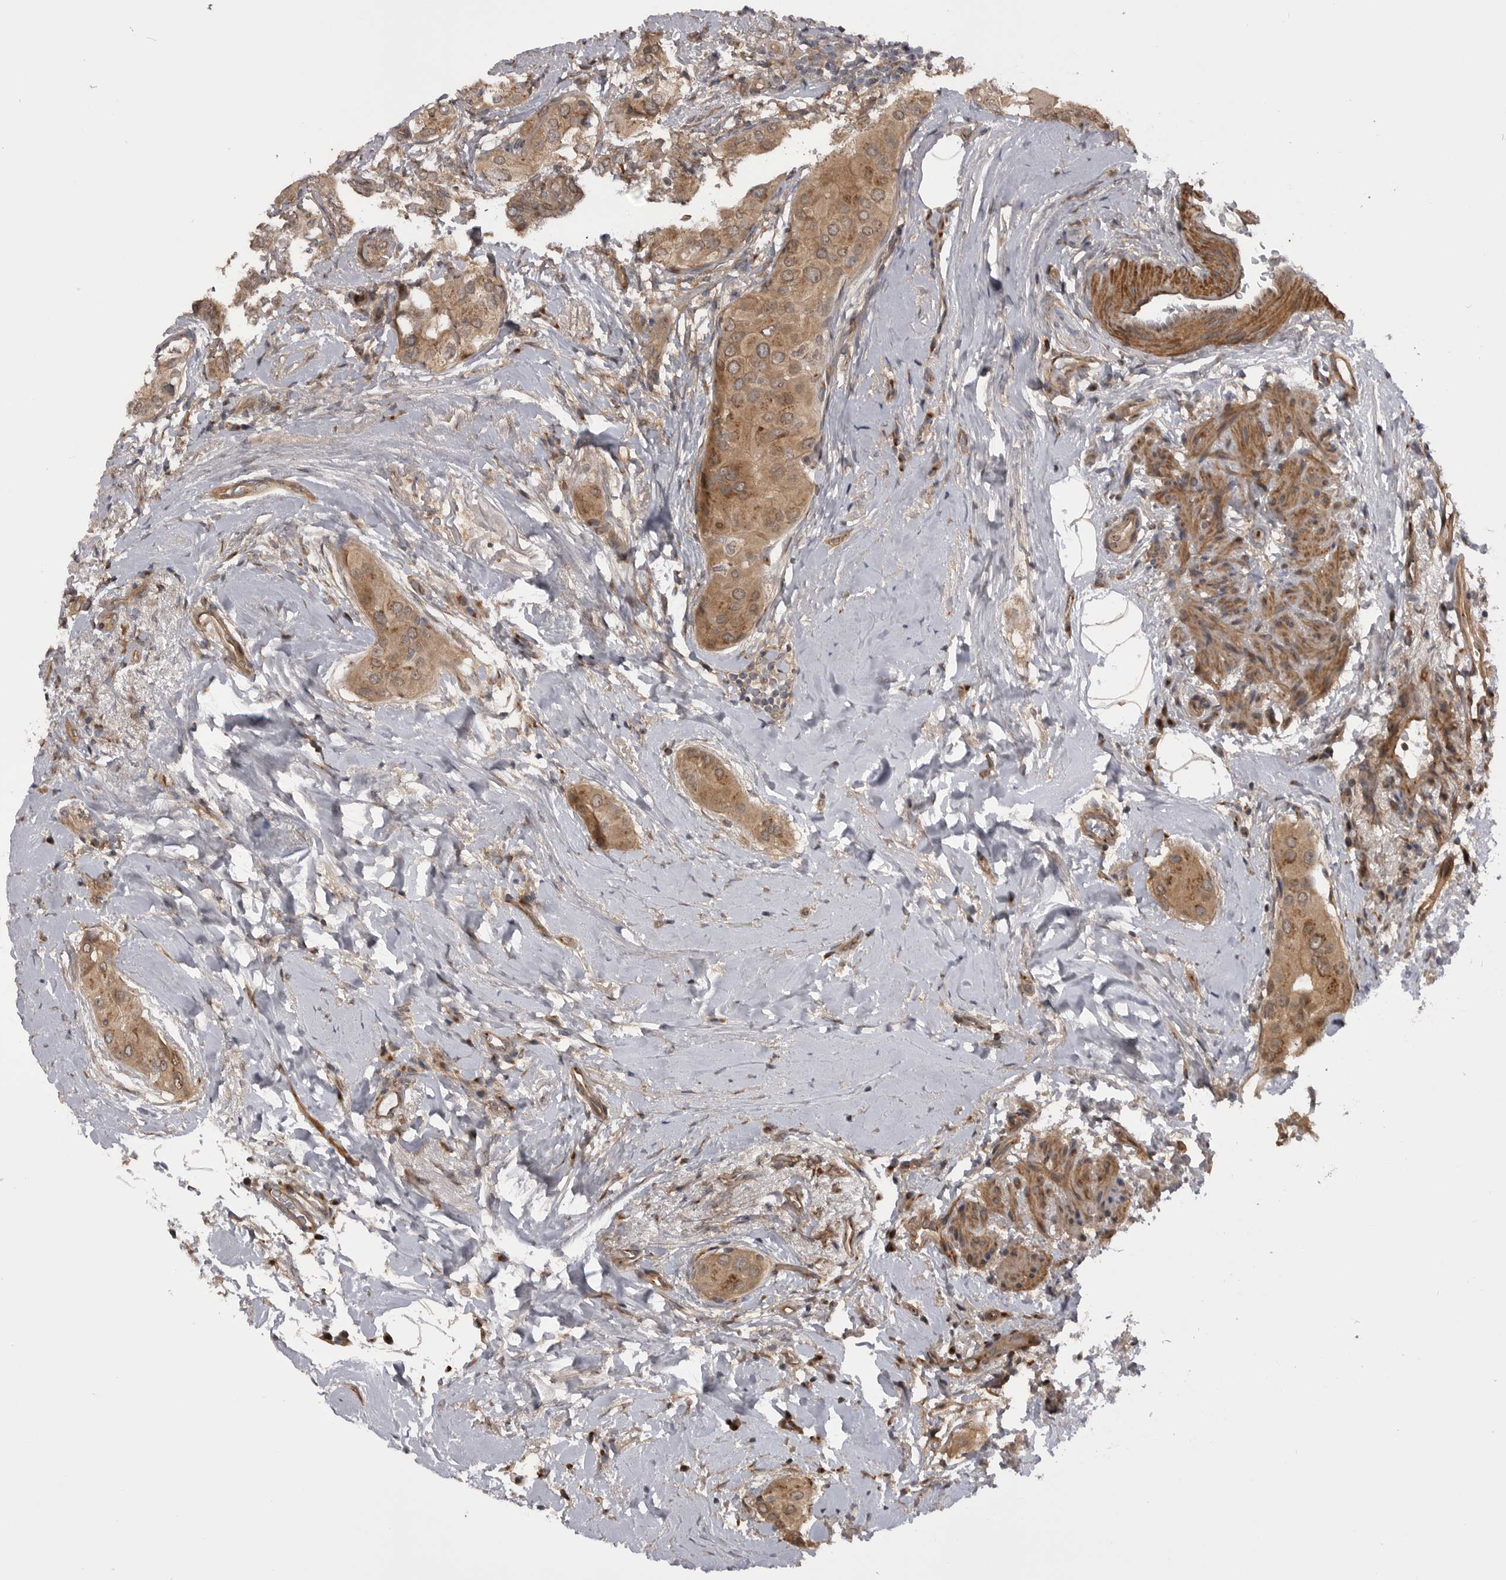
{"staining": {"intensity": "moderate", "quantity": ">75%", "location": "cytoplasmic/membranous"}, "tissue": "thyroid cancer", "cell_type": "Tumor cells", "image_type": "cancer", "snomed": [{"axis": "morphology", "description": "Papillary adenocarcinoma, NOS"}, {"axis": "topography", "description": "Thyroid gland"}], "caption": "DAB immunohistochemical staining of human papillary adenocarcinoma (thyroid) exhibits moderate cytoplasmic/membranous protein staining in approximately >75% of tumor cells.", "gene": "PDCL", "patient": {"sex": "male", "age": 33}}